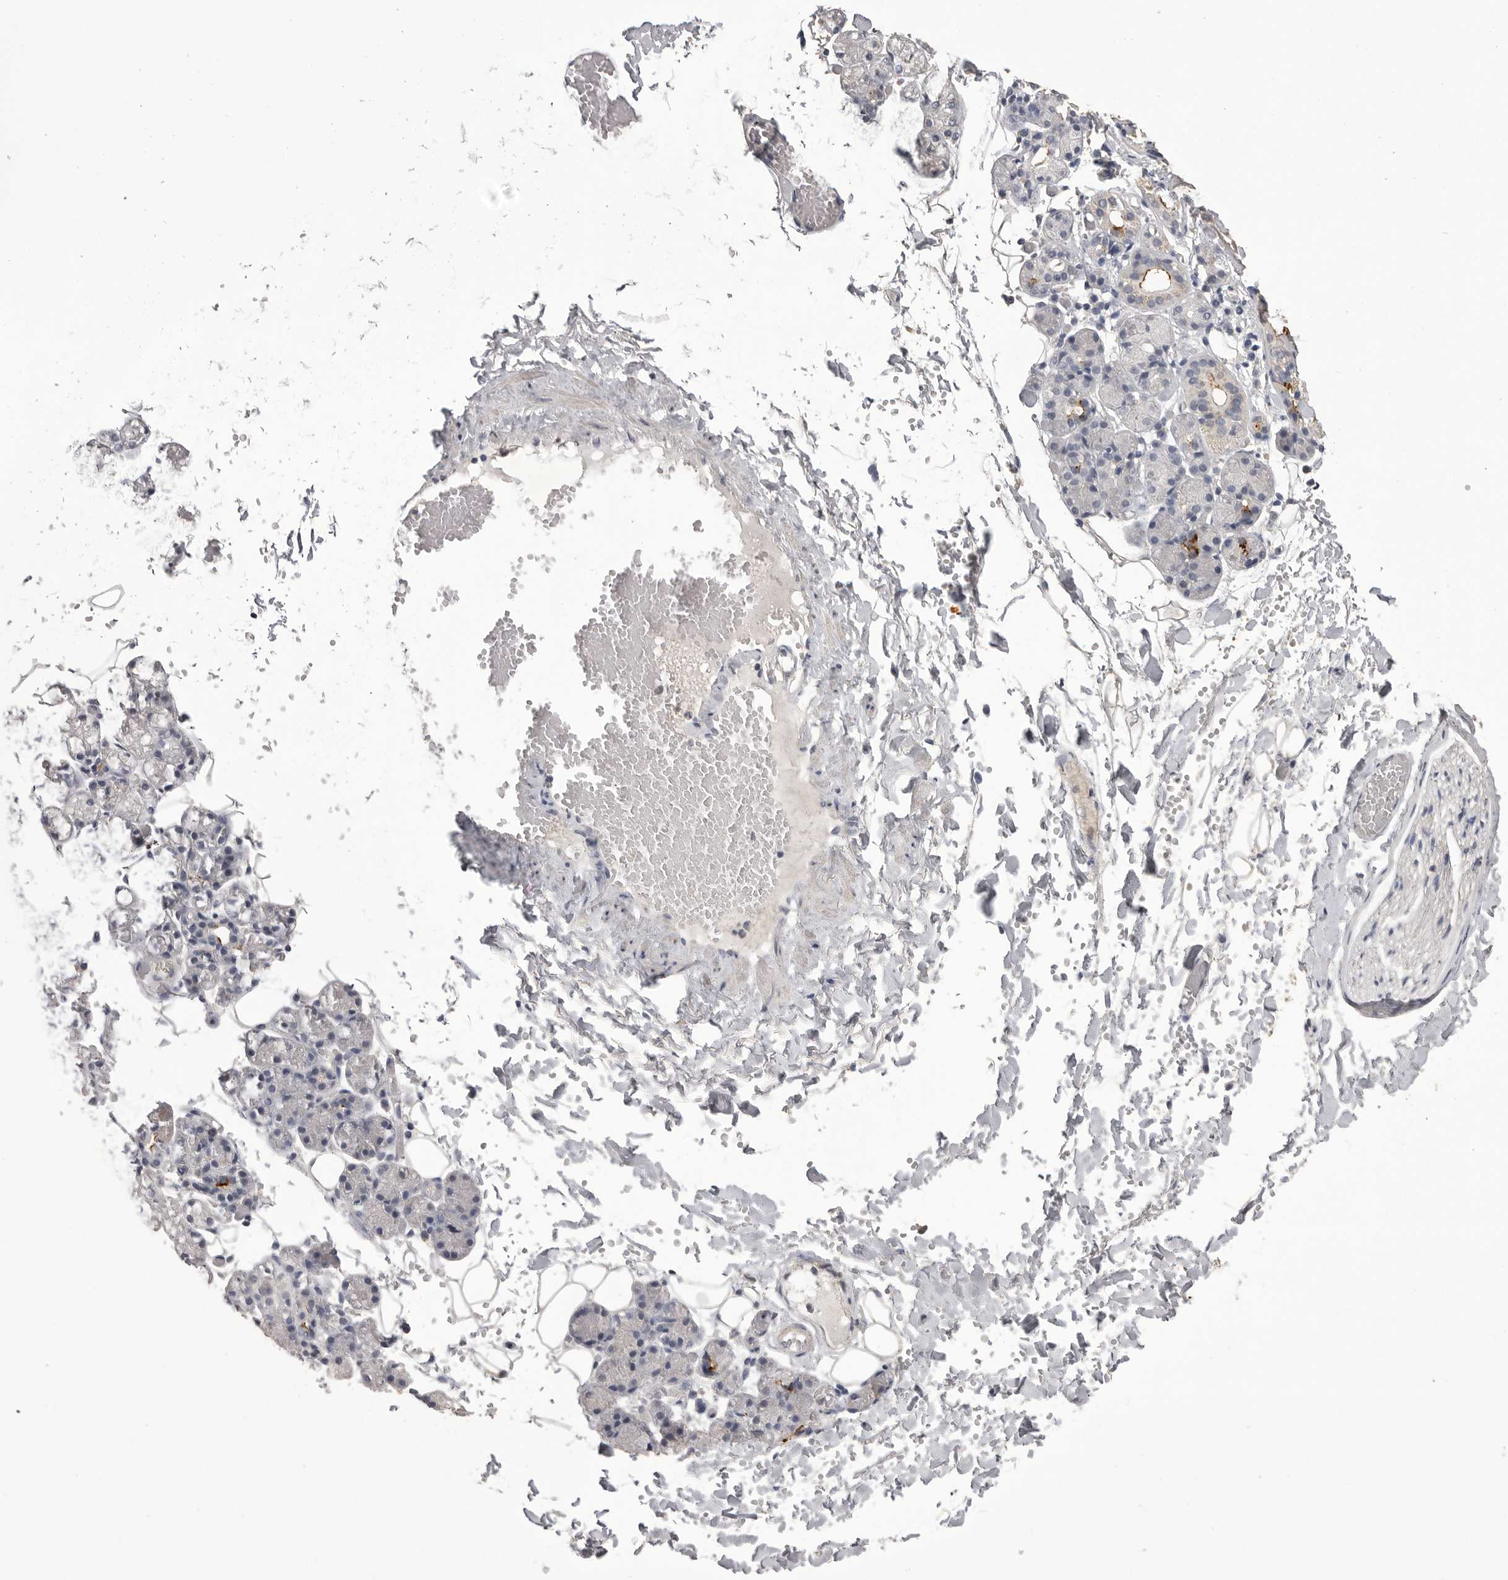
{"staining": {"intensity": "weak", "quantity": "<25%", "location": "cytoplasmic/membranous"}, "tissue": "salivary gland", "cell_type": "Glandular cells", "image_type": "normal", "snomed": [{"axis": "morphology", "description": "Normal tissue, NOS"}, {"axis": "topography", "description": "Salivary gland"}], "caption": "A micrograph of salivary gland stained for a protein displays no brown staining in glandular cells. (Brightfield microscopy of DAB IHC at high magnification).", "gene": "MMP7", "patient": {"sex": "male", "age": 63}}